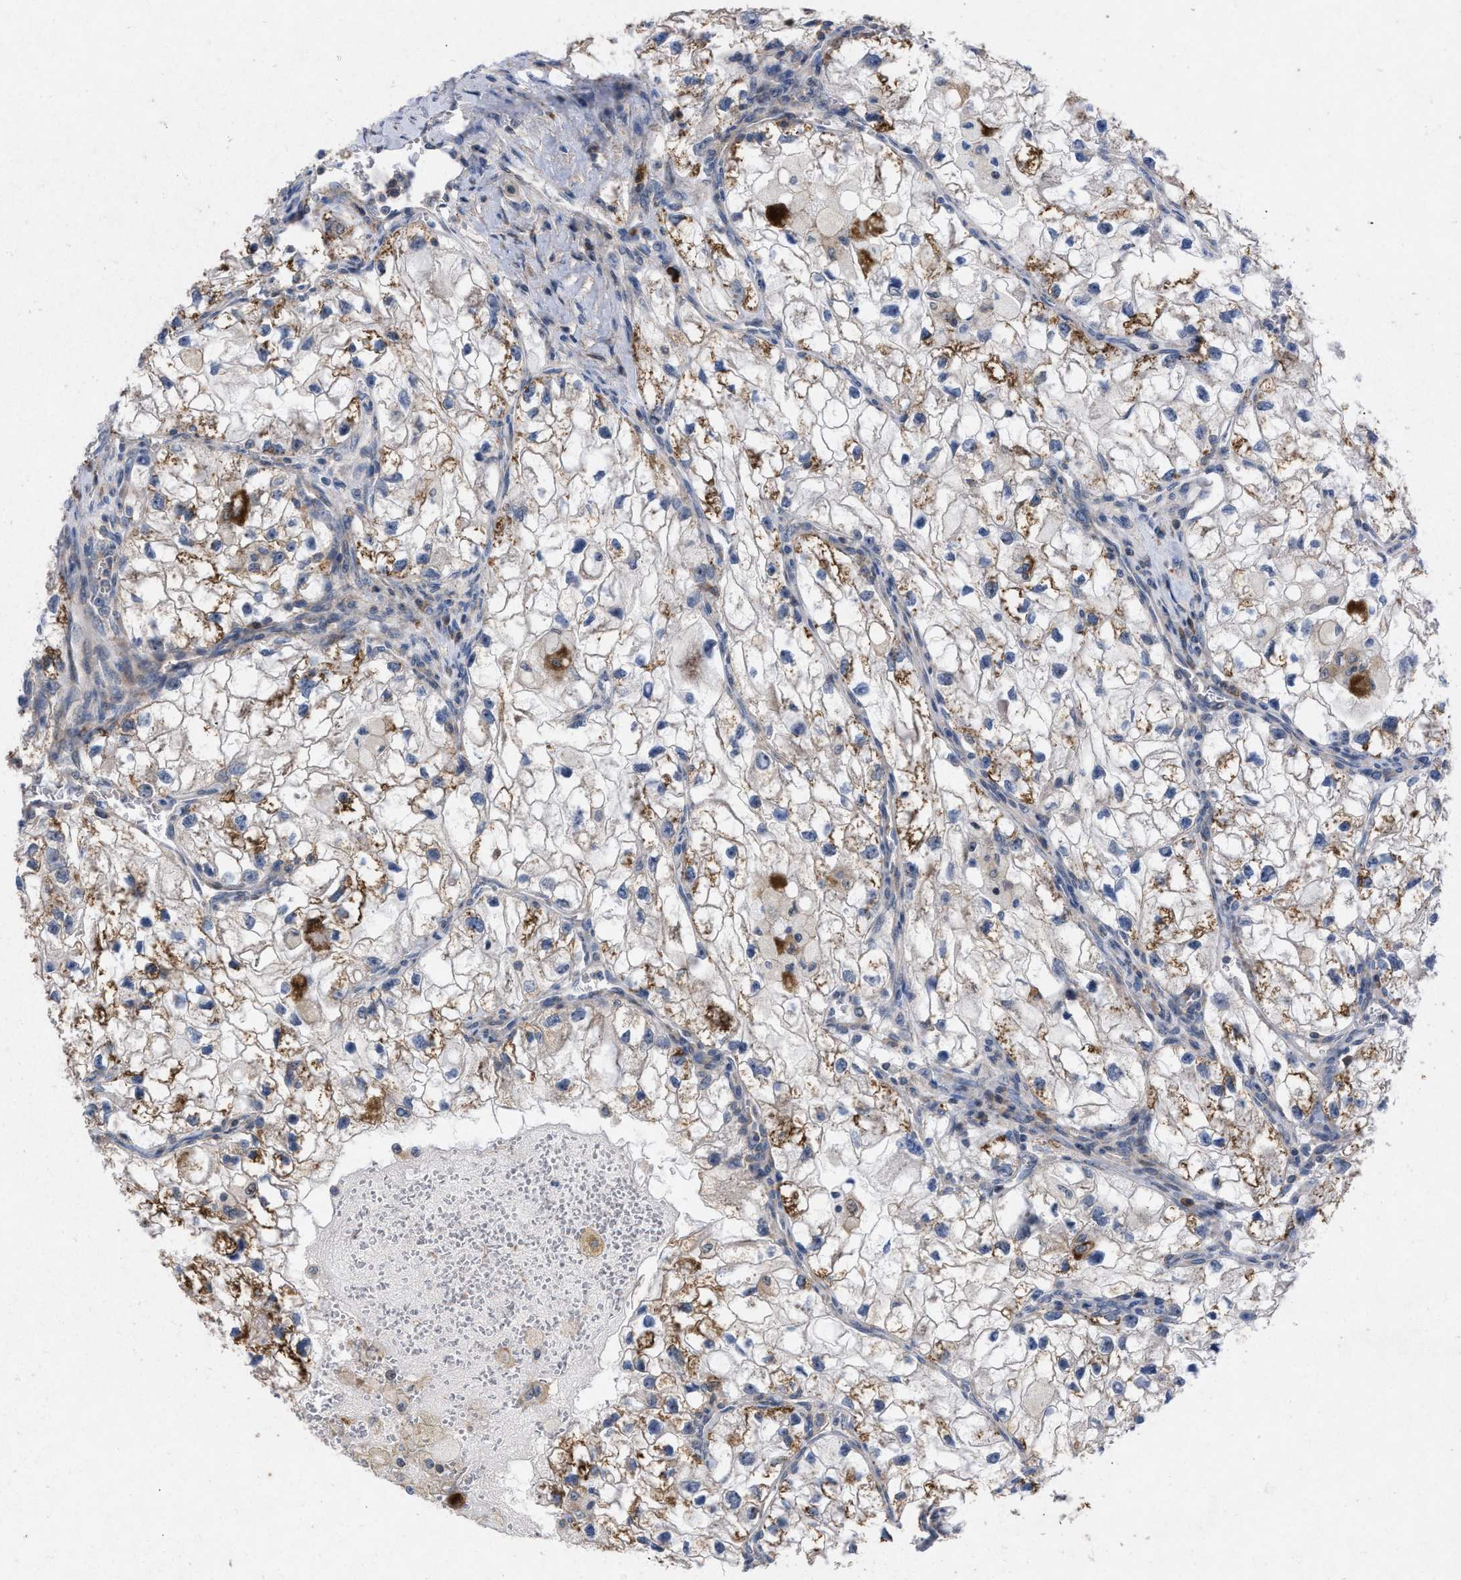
{"staining": {"intensity": "moderate", "quantity": "25%-75%", "location": "cytoplasmic/membranous"}, "tissue": "renal cancer", "cell_type": "Tumor cells", "image_type": "cancer", "snomed": [{"axis": "morphology", "description": "Adenocarcinoma, NOS"}, {"axis": "topography", "description": "Kidney"}], "caption": "The photomicrograph displays immunohistochemical staining of renal adenocarcinoma. There is moderate cytoplasmic/membranous expression is seen in about 25%-75% of tumor cells.", "gene": "TMEM131", "patient": {"sex": "female", "age": 70}}